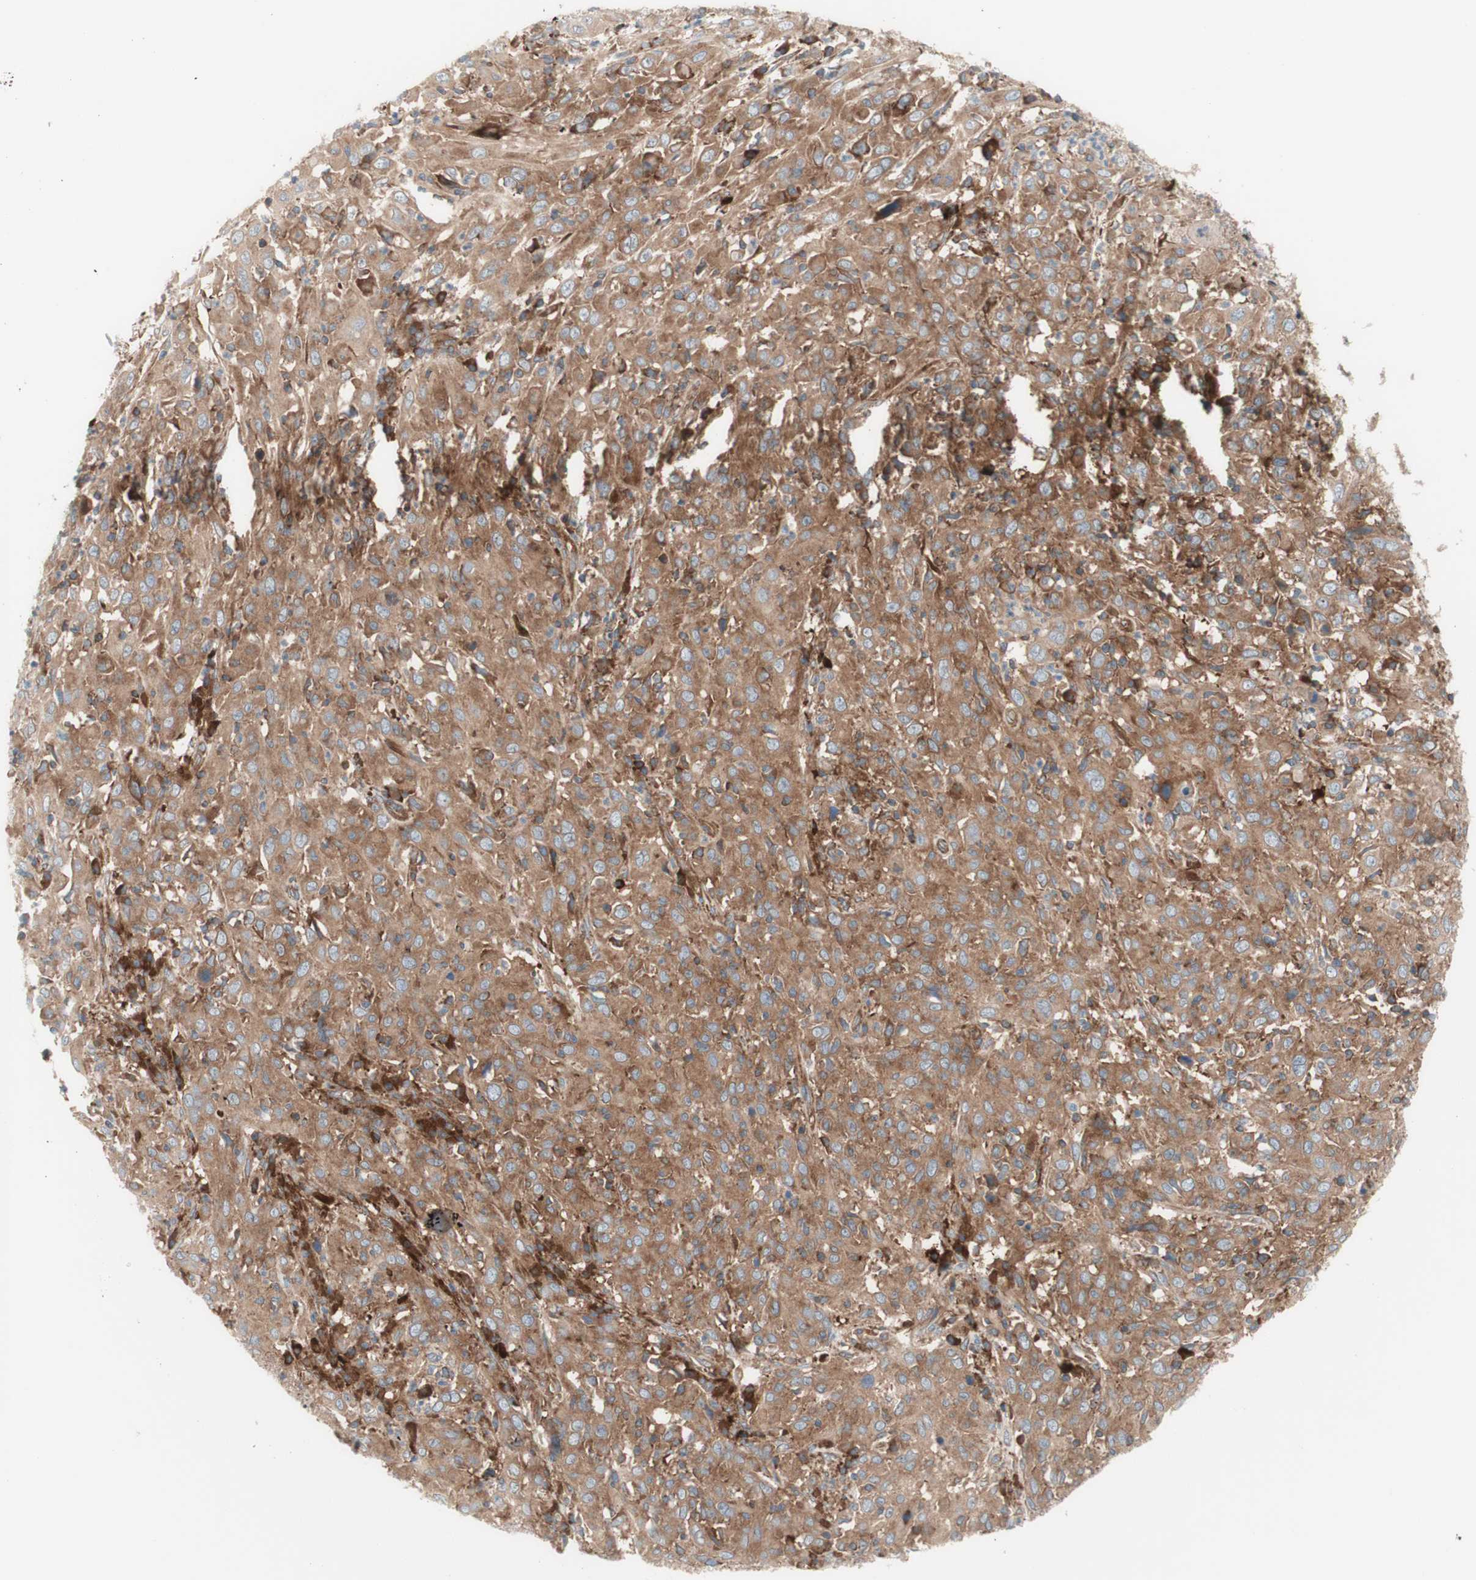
{"staining": {"intensity": "moderate", "quantity": ">75%", "location": "cytoplasmic/membranous"}, "tissue": "cervical cancer", "cell_type": "Tumor cells", "image_type": "cancer", "snomed": [{"axis": "morphology", "description": "Squamous cell carcinoma, NOS"}, {"axis": "topography", "description": "Cervix"}], "caption": "Immunohistochemistry (IHC) image of cervical squamous cell carcinoma stained for a protein (brown), which reveals medium levels of moderate cytoplasmic/membranous positivity in about >75% of tumor cells.", "gene": "CCN4", "patient": {"sex": "female", "age": 46}}